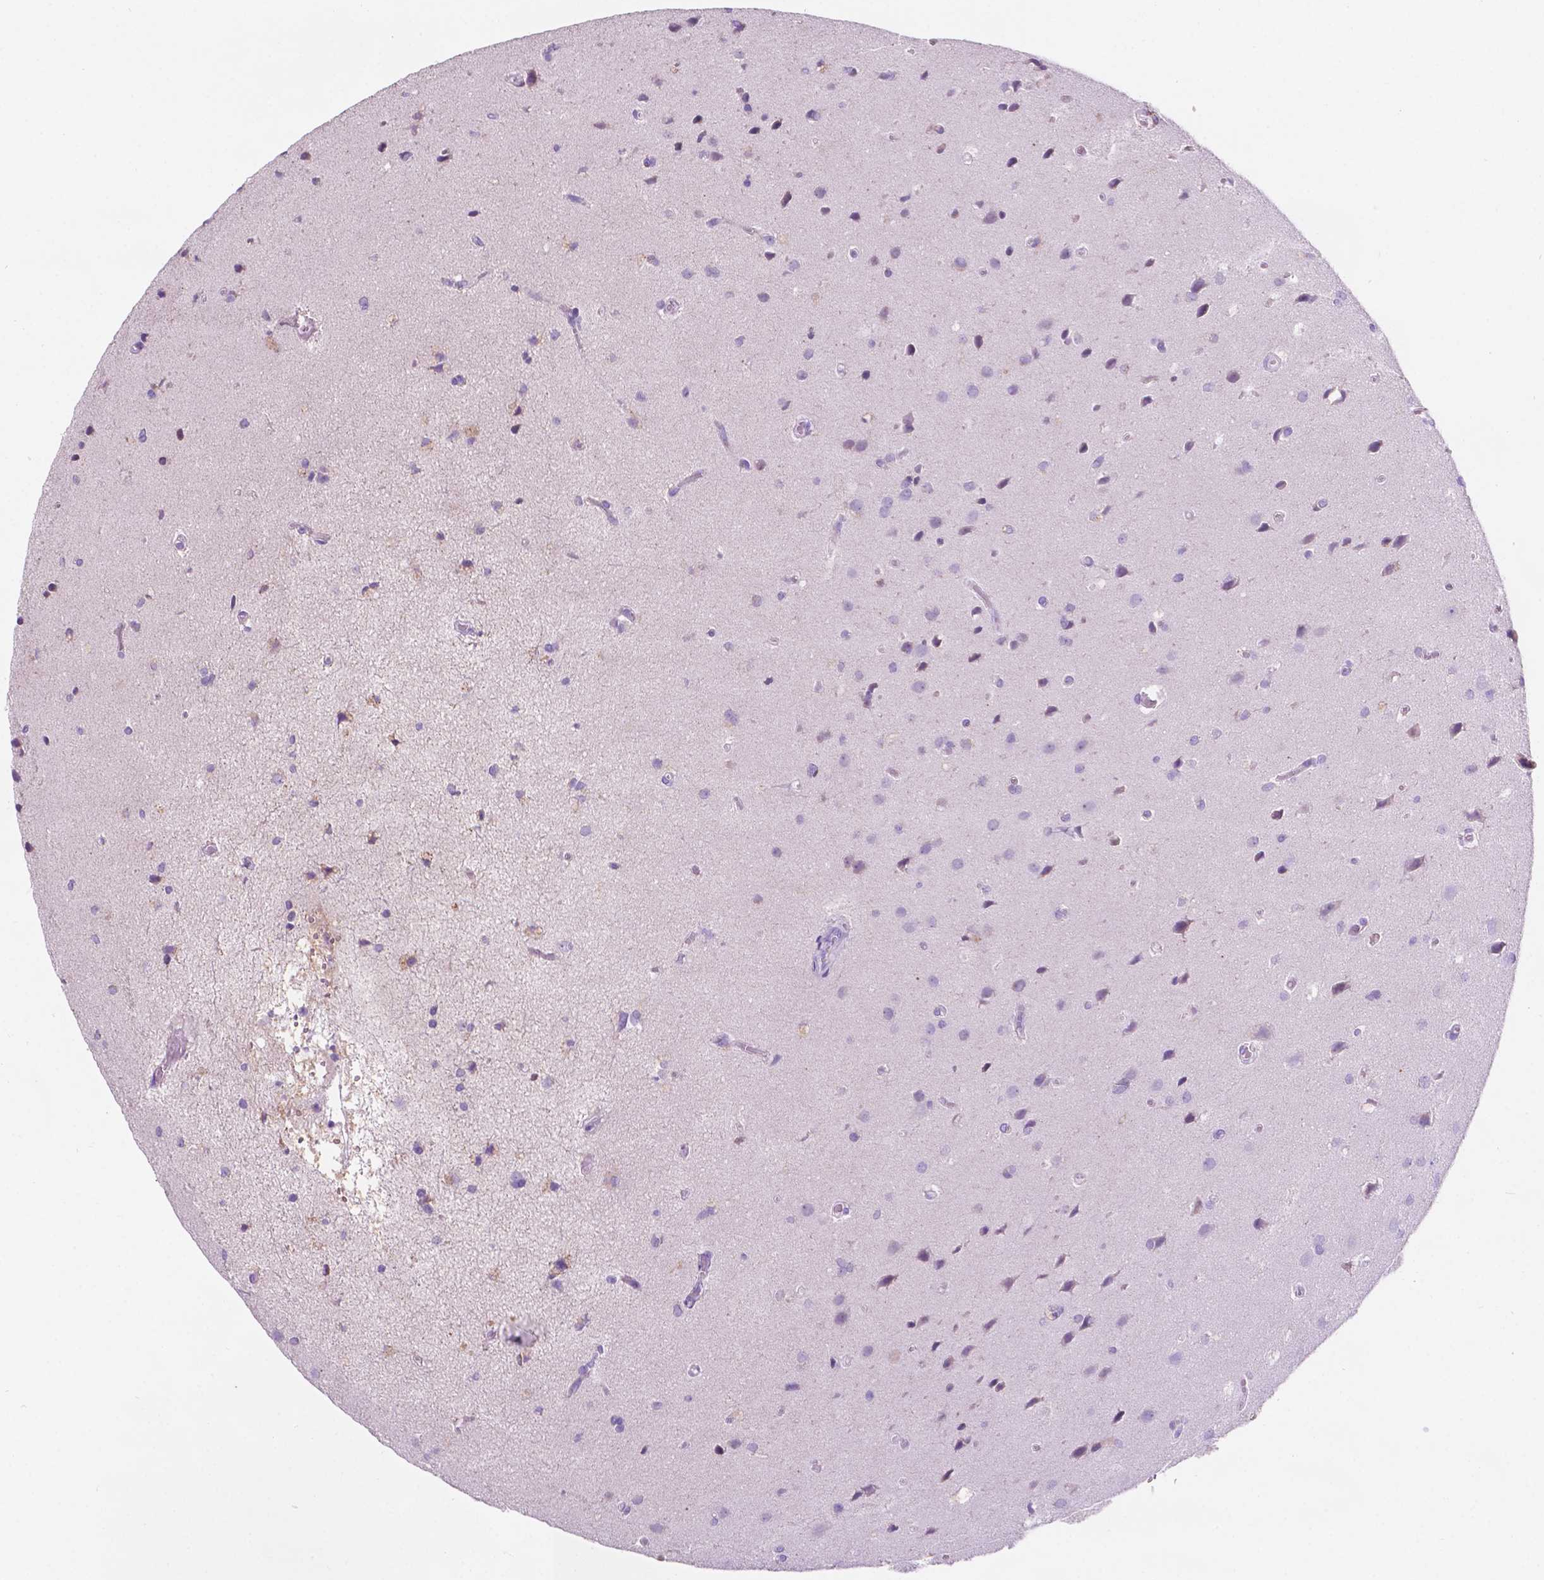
{"staining": {"intensity": "negative", "quantity": "none", "location": "none"}, "tissue": "glioma", "cell_type": "Tumor cells", "image_type": "cancer", "snomed": [{"axis": "morphology", "description": "Glioma, malignant, Low grade"}, {"axis": "topography", "description": "Brain"}], "caption": "Immunohistochemistry photomicrograph of malignant low-grade glioma stained for a protein (brown), which displays no staining in tumor cells.", "gene": "TRPV5", "patient": {"sex": "male", "age": 58}}